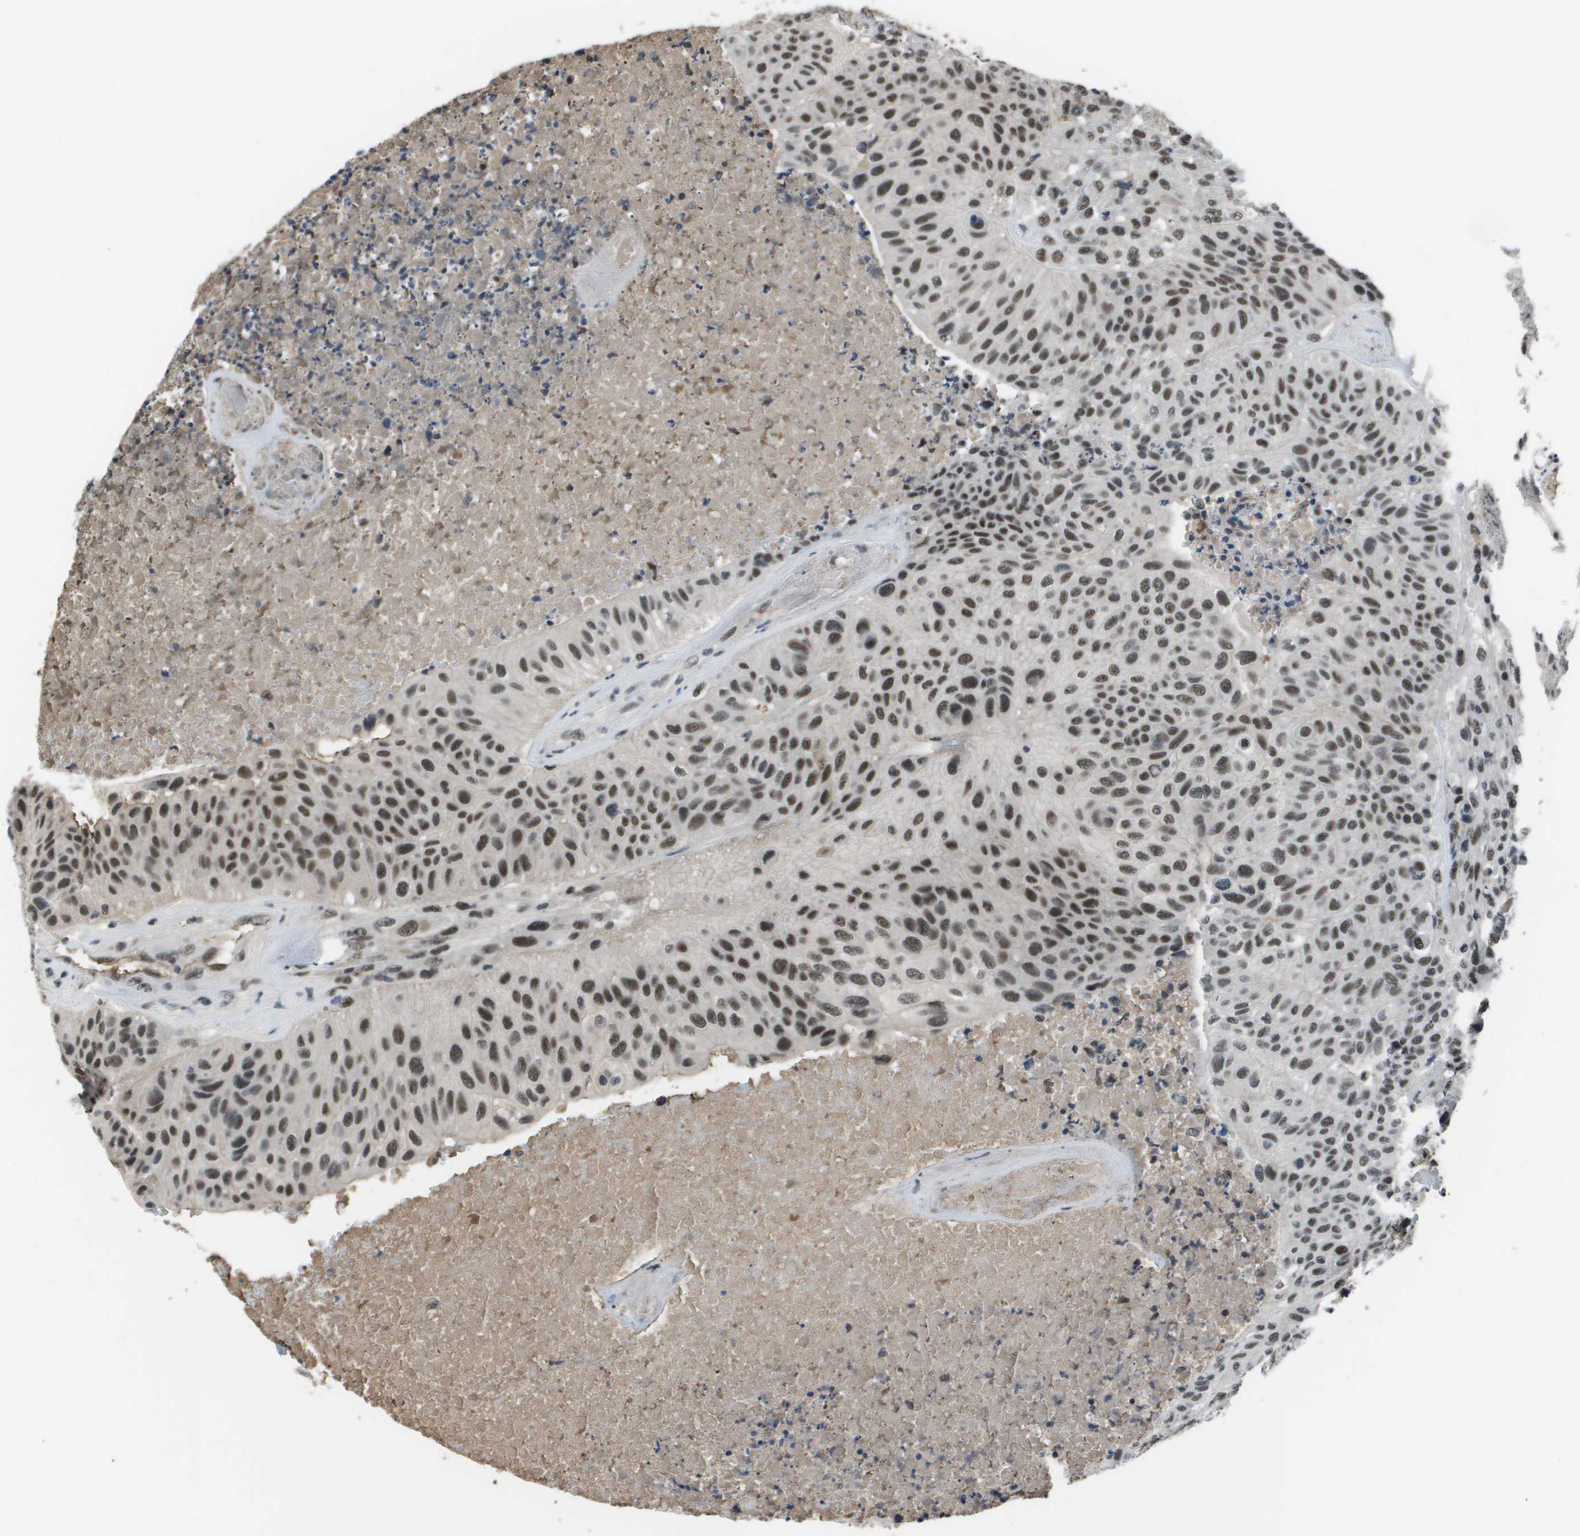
{"staining": {"intensity": "moderate", "quantity": ">75%", "location": "nuclear"}, "tissue": "urothelial cancer", "cell_type": "Tumor cells", "image_type": "cancer", "snomed": [{"axis": "morphology", "description": "Urothelial carcinoma, High grade"}, {"axis": "topography", "description": "Urinary bladder"}], "caption": "Protein staining of urothelial cancer tissue exhibits moderate nuclear expression in approximately >75% of tumor cells.", "gene": "THRAP3", "patient": {"sex": "male", "age": 66}}